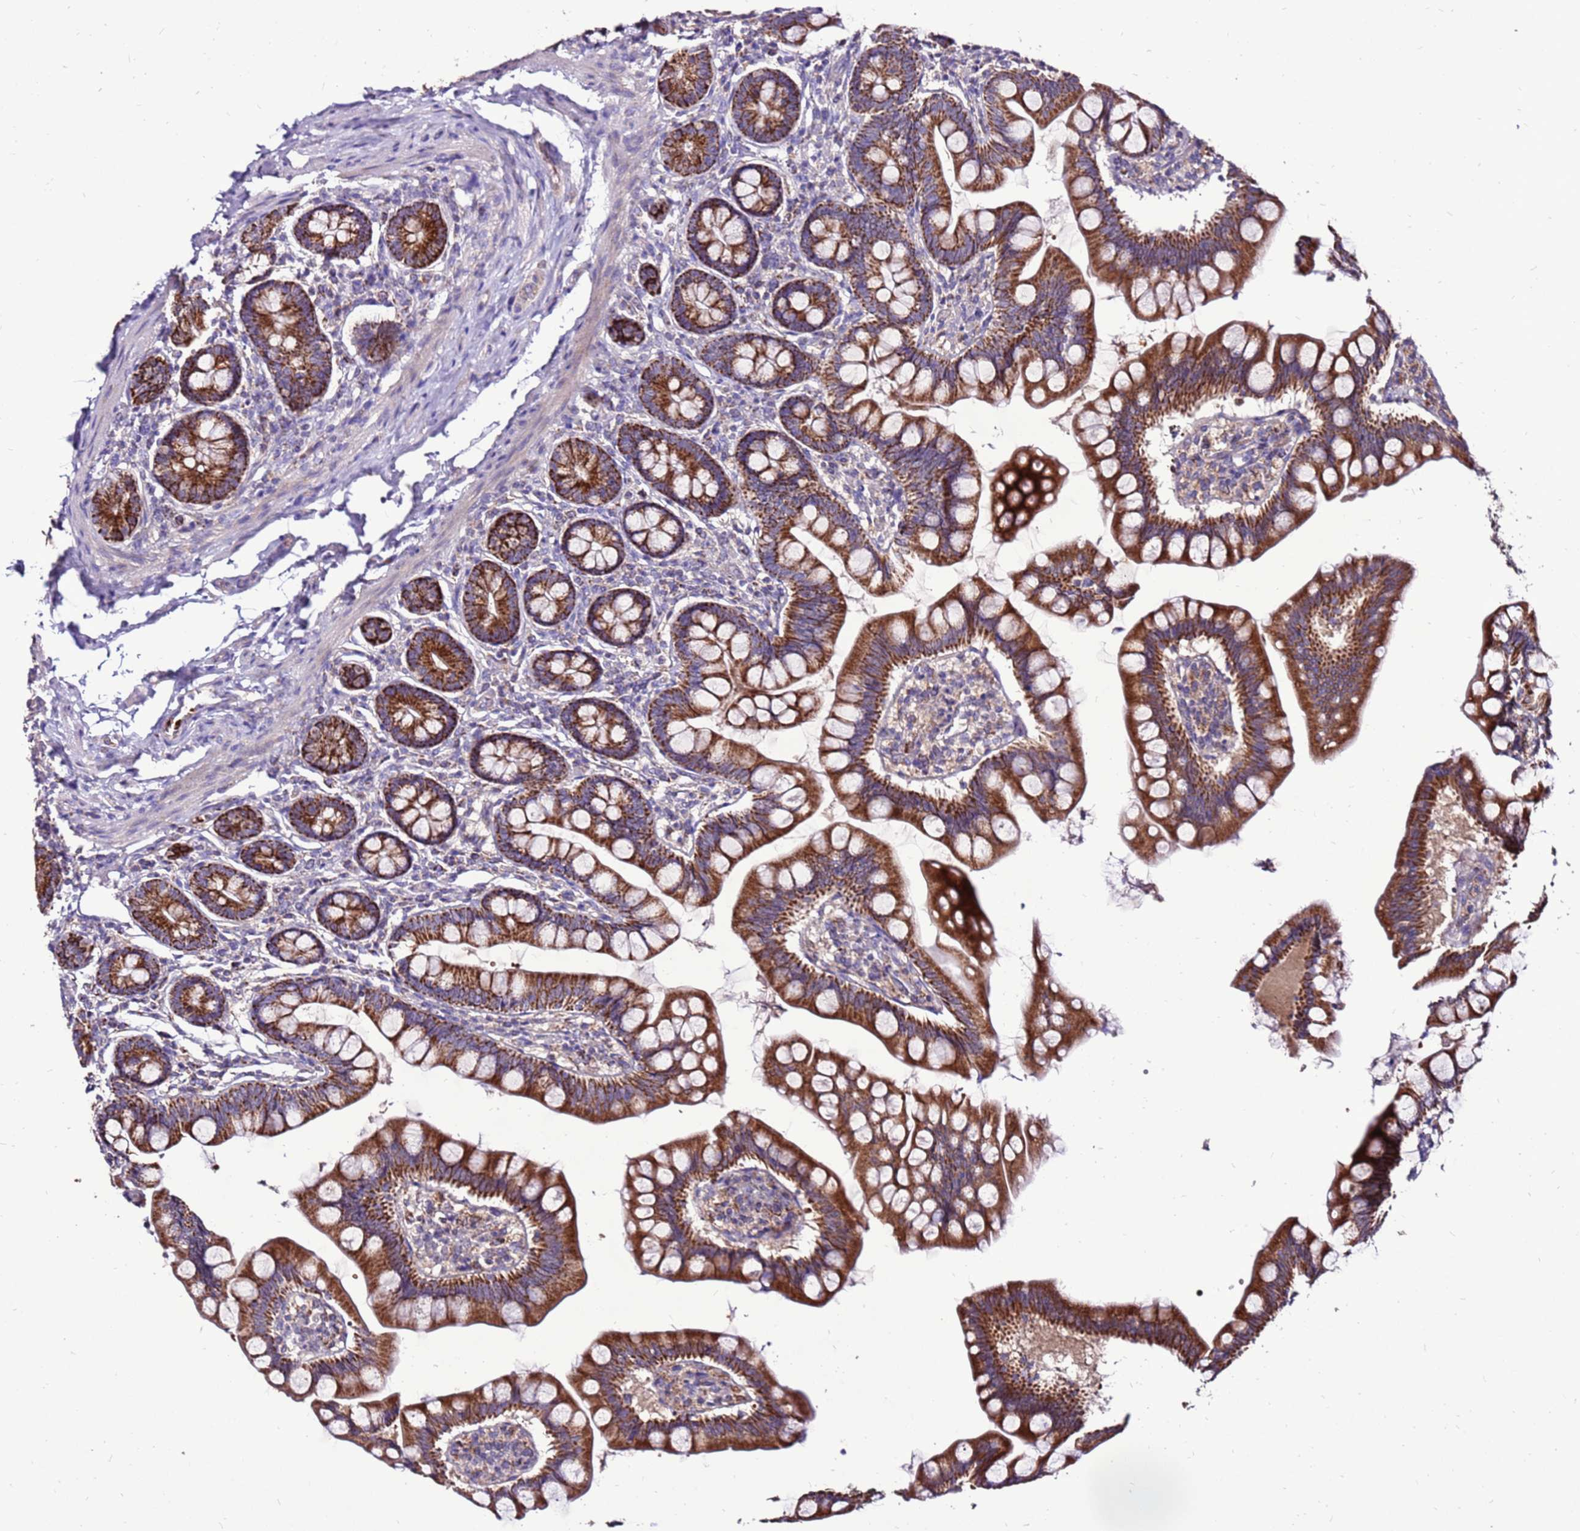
{"staining": {"intensity": "strong", "quantity": ">75%", "location": "cytoplasmic/membranous"}, "tissue": "small intestine", "cell_type": "Glandular cells", "image_type": "normal", "snomed": [{"axis": "morphology", "description": "Normal tissue, NOS"}, {"axis": "topography", "description": "Small intestine"}], "caption": "A high amount of strong cytoplasmic/membranous positivity is seen in approximately >75% of glandular cells in unremarkable small intestine.", "gene": "SPSB3", "patient": {"sex": "male", "age": 7}}